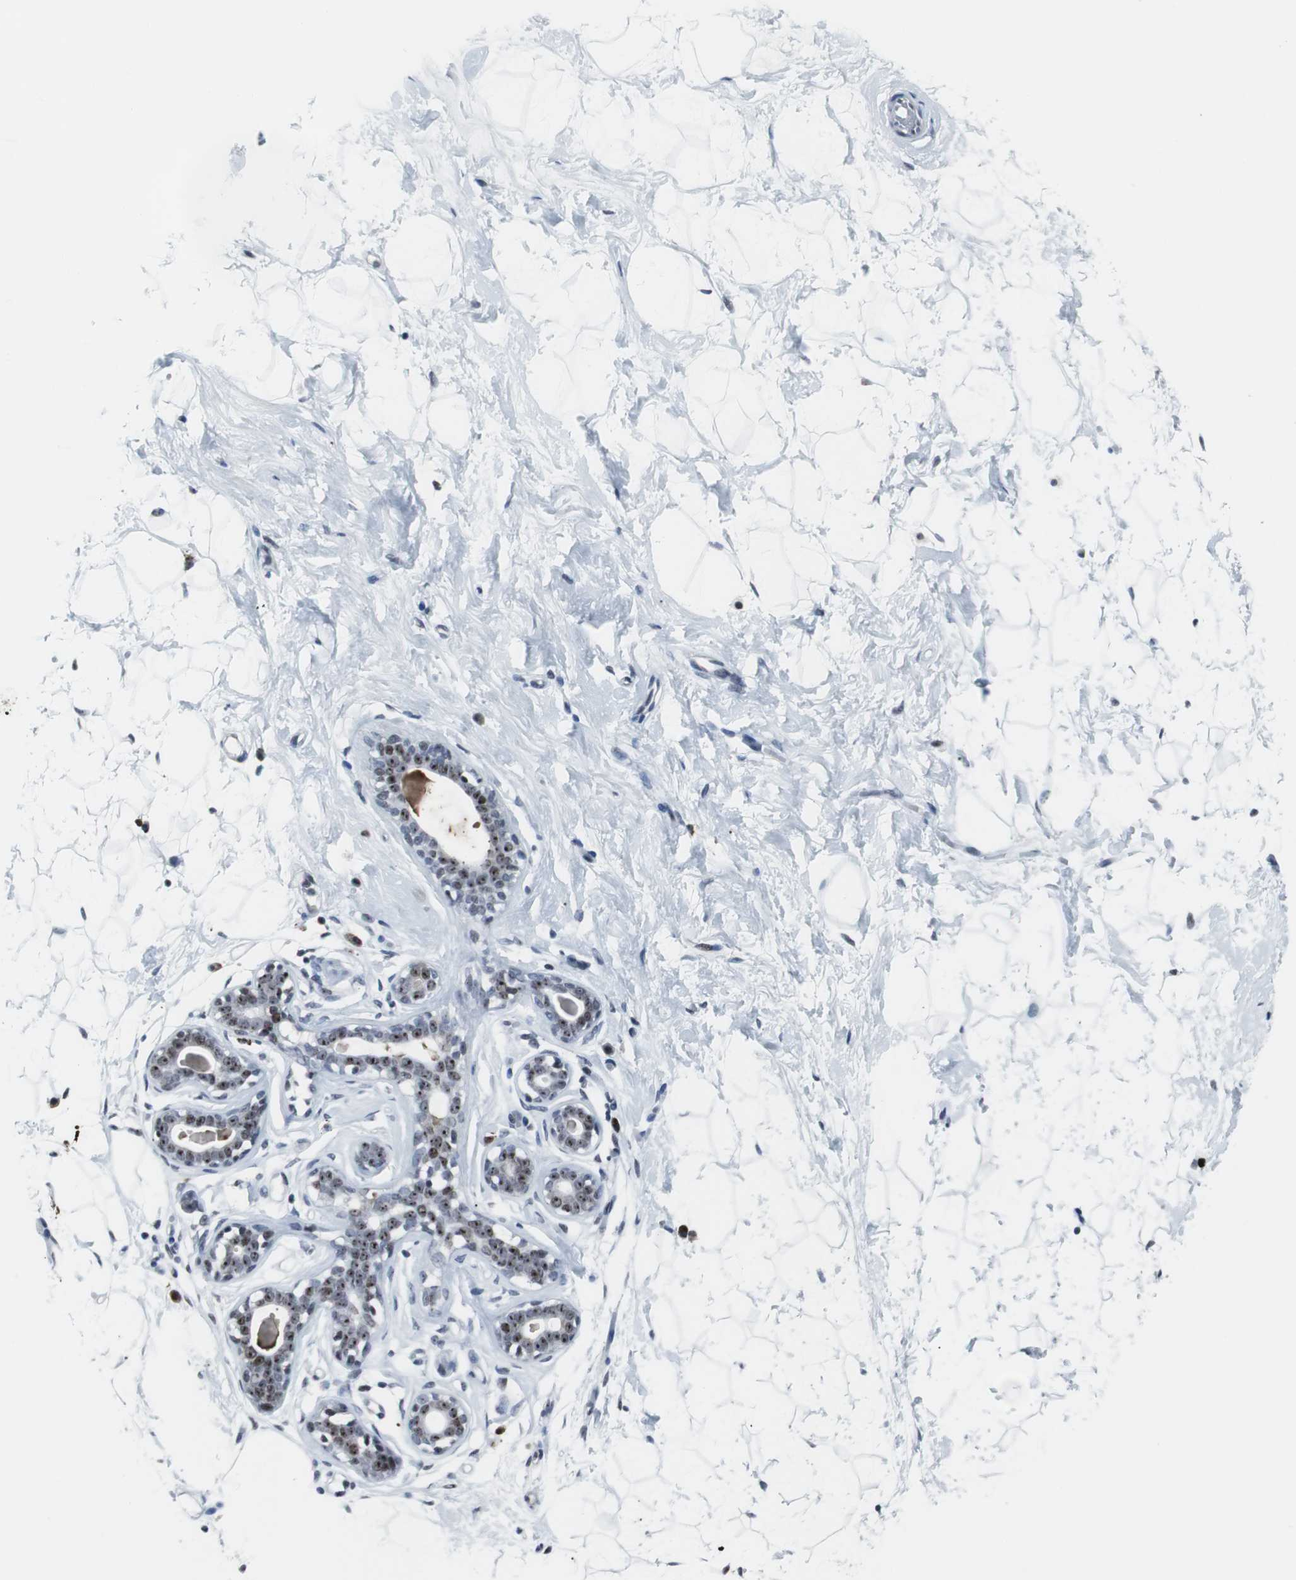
{"staining": {"intensity": "negative", "quantity": "none", "location": "none"}, "tissue": "breast", "cell_type": "Adipocytes", "image_type": "normal", "snomed": [{"axis": "morphology", "description": "Normal tissue, NOS"}, {"axis": "topography", "description": "Breast"}], "caption": "DAB immunohistochemical staining of normal human breast displays no significant staining in adipocytes. (Stains: DAB immunohistochemistry (IHC) with hematoxylin counter stain, Microscopy: brightfield microscopy at high magnification).", "gene": "DOK1", "patient": {"sex": "female", "age": 23}}